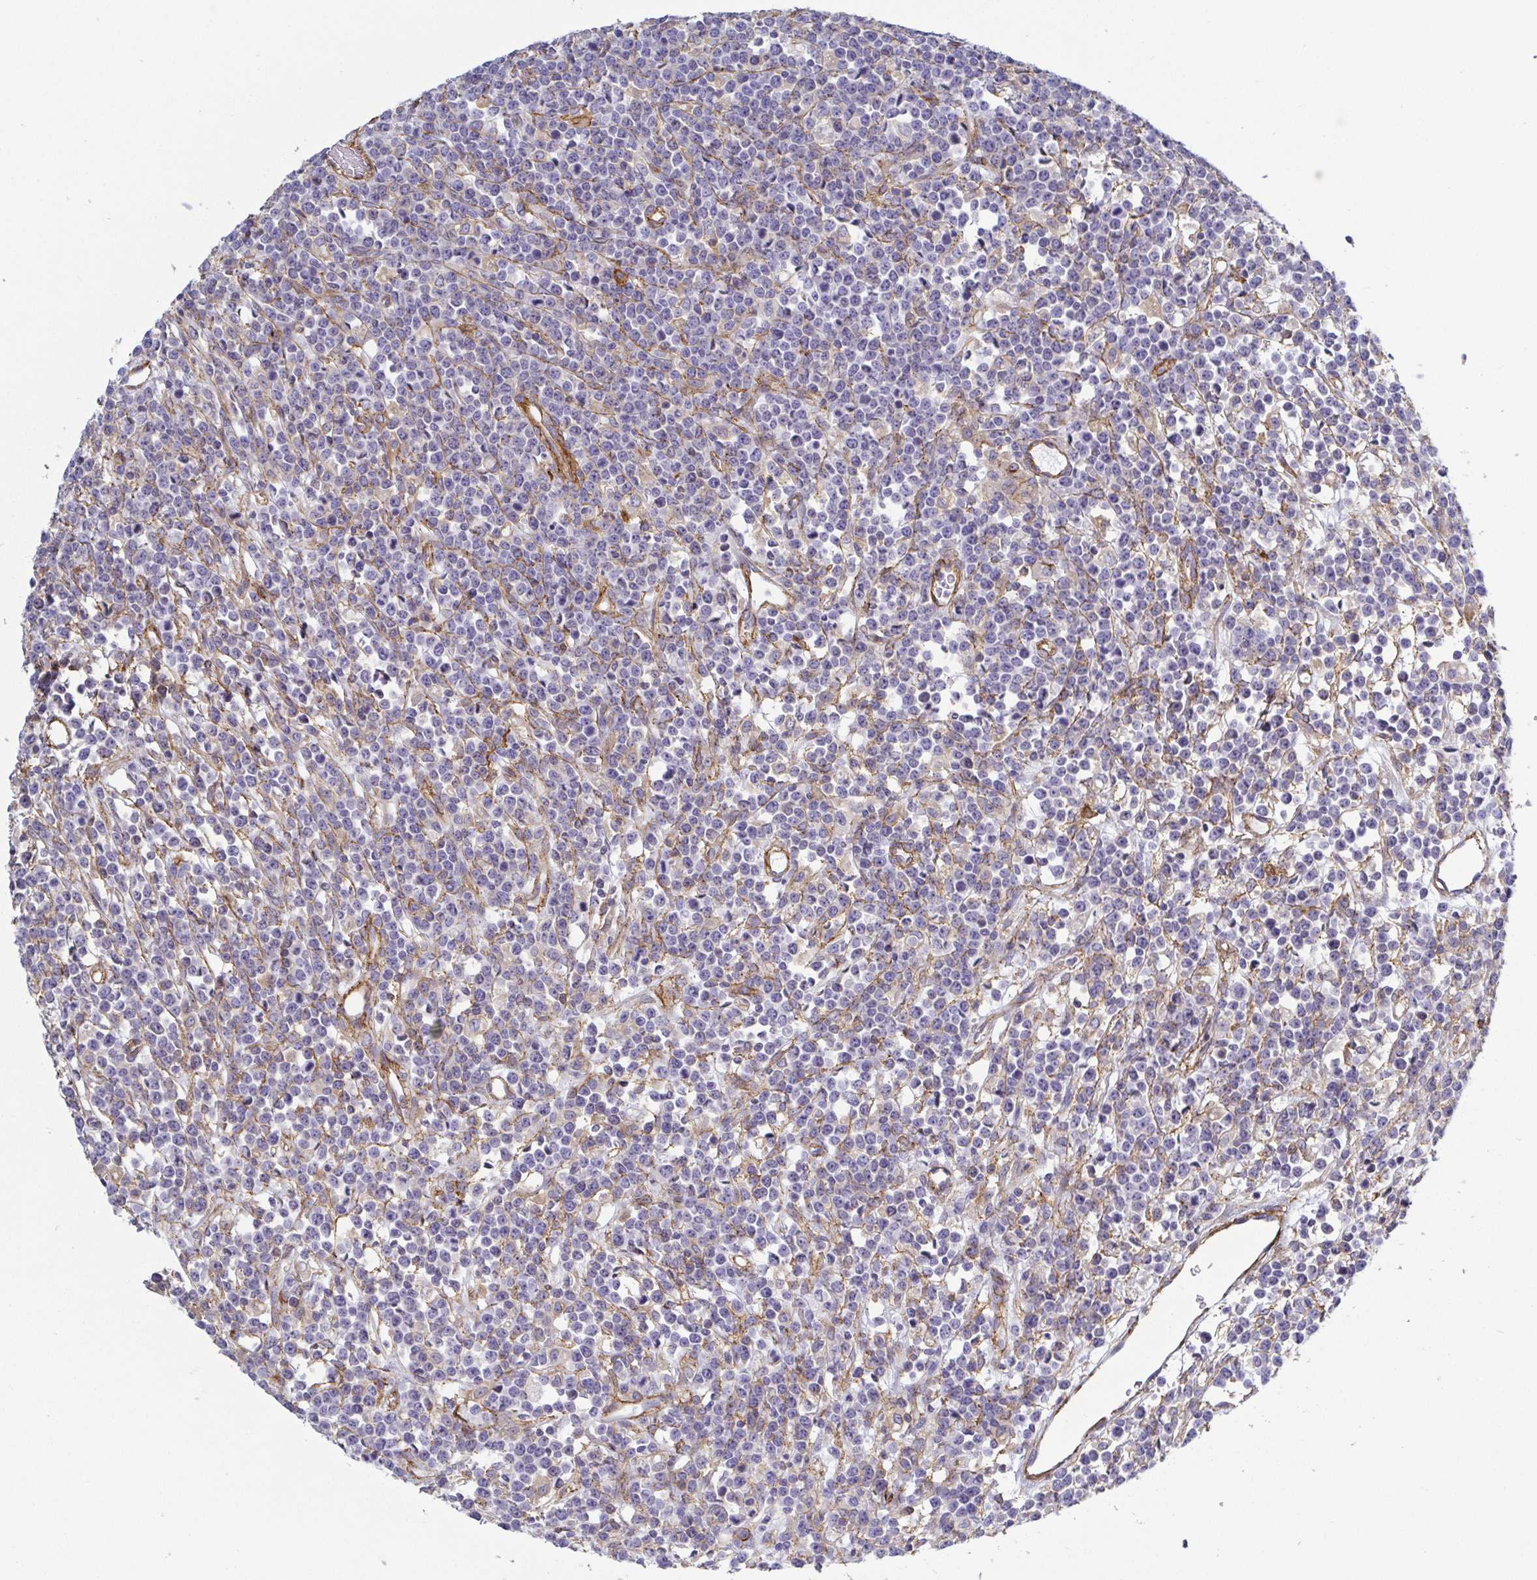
{"staining": {"intensity": "negative", "quantity": "none", "location": "none"}, "tissue": "lymphoma", "cell_type": "Tumor cells", "image_type": "cancer", "snomed": [{"axis": "morphology", "description": "Malignant lymphoma, non-Hodgkin's type, High grade"}, {"axis": "topography", "description": "Ovary"}], "caption": "Malignant lymphoma, non-Hodgkin's type (high-grade) was stained to show a protein in brown. There is no significant expression in tumor cells.", "gene": "LIMA1", "patient": {"sex": "female", "age": 56}}